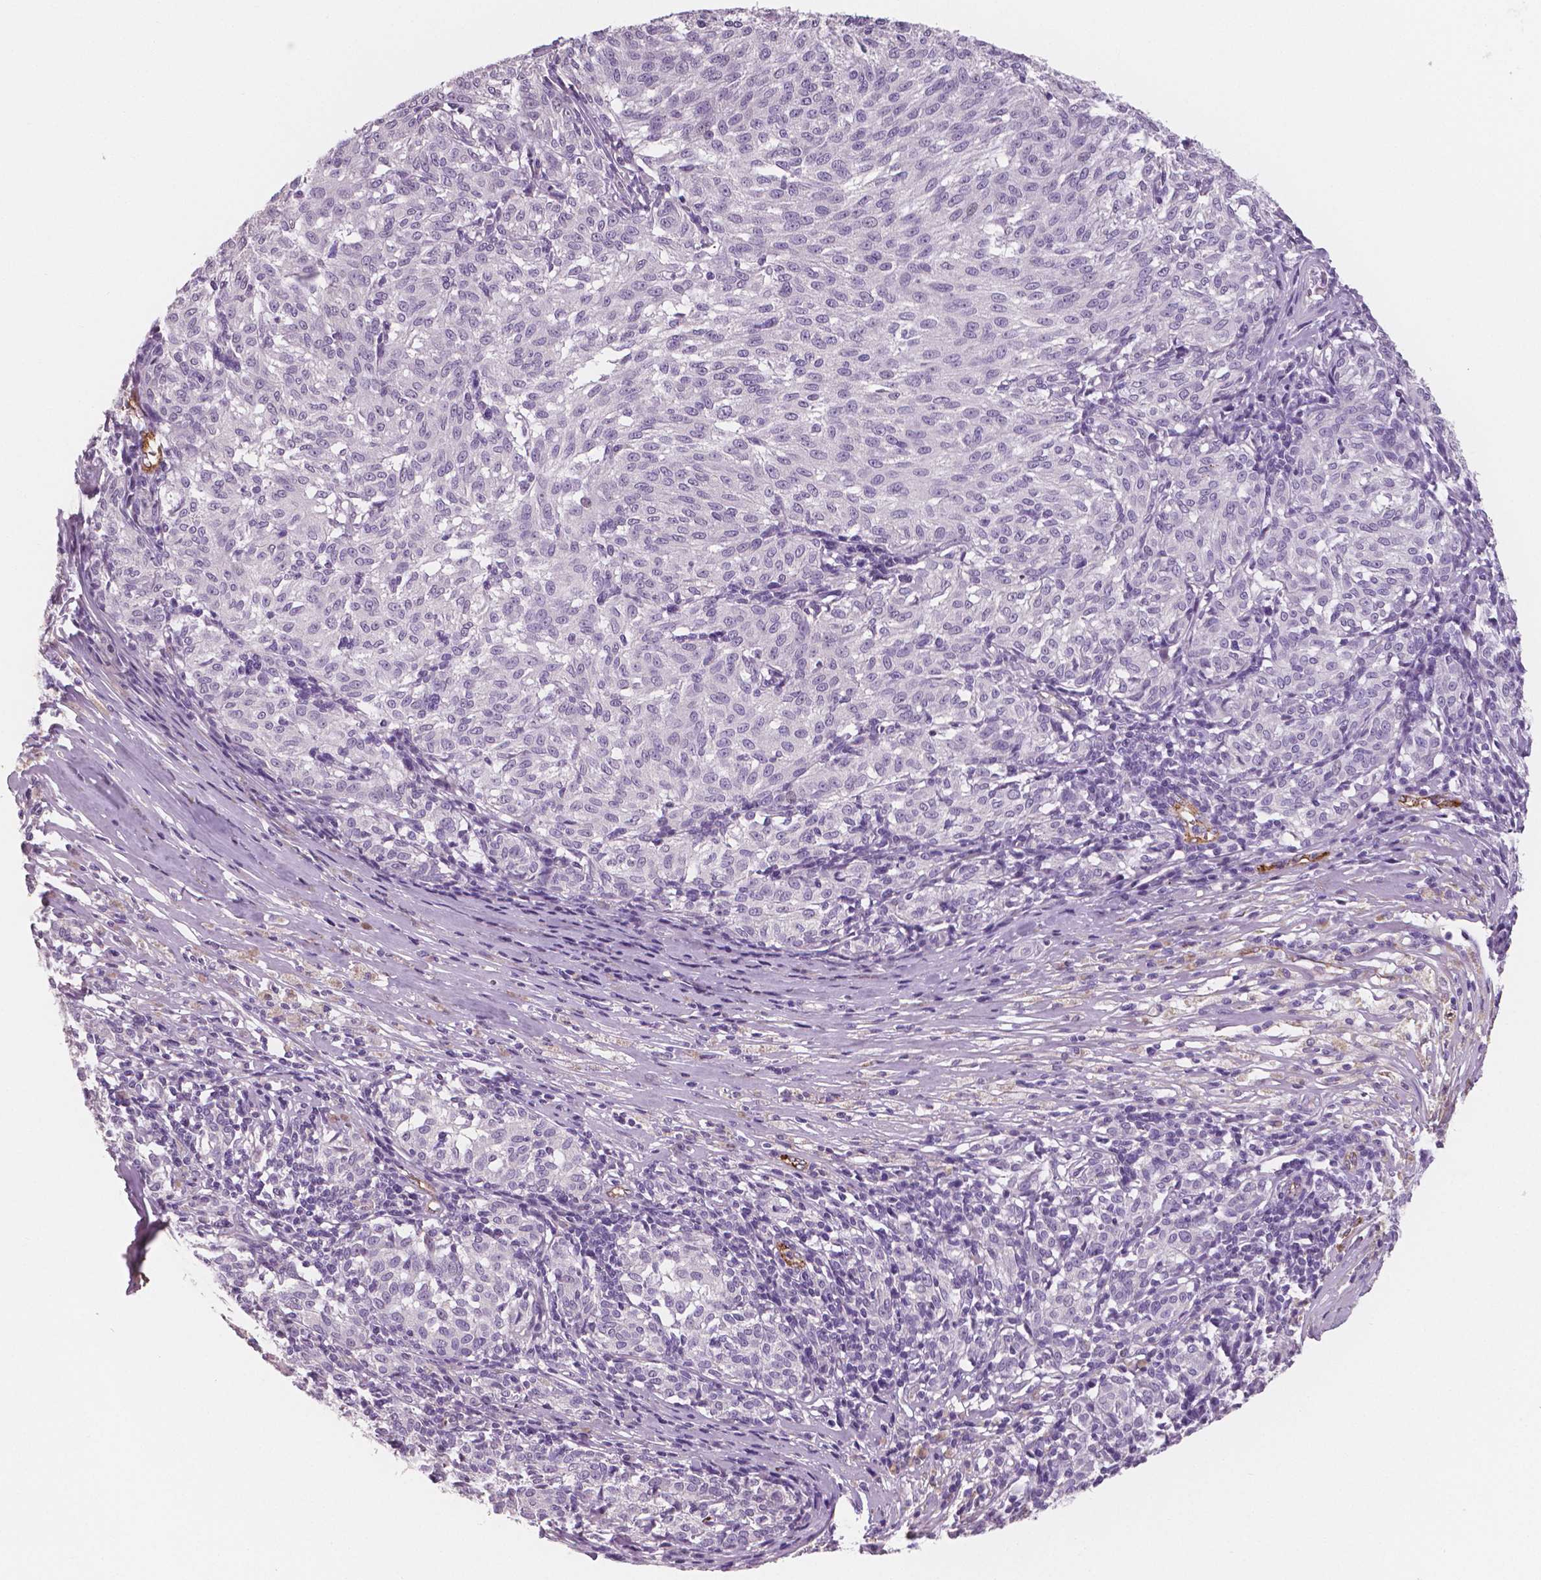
{"staining": {"intensity": "negative", "quantity": "none", "location": "none"}, "tissue": "melanoma", "cell_type": "Tumor cells", "image_type": "cancer", "snomed": [{"axis": "morphology", "description": "Malignant melanoma, NOS"}, {"axis": "topography", "description": "Skin"}], "caption": "An IHC micrograph of malignant melanoma is shown. There is no staining in tumor cells of malignant melanoma.", "gene": "TSPAN7", "patient": {"sex": "female", "age": 72}}